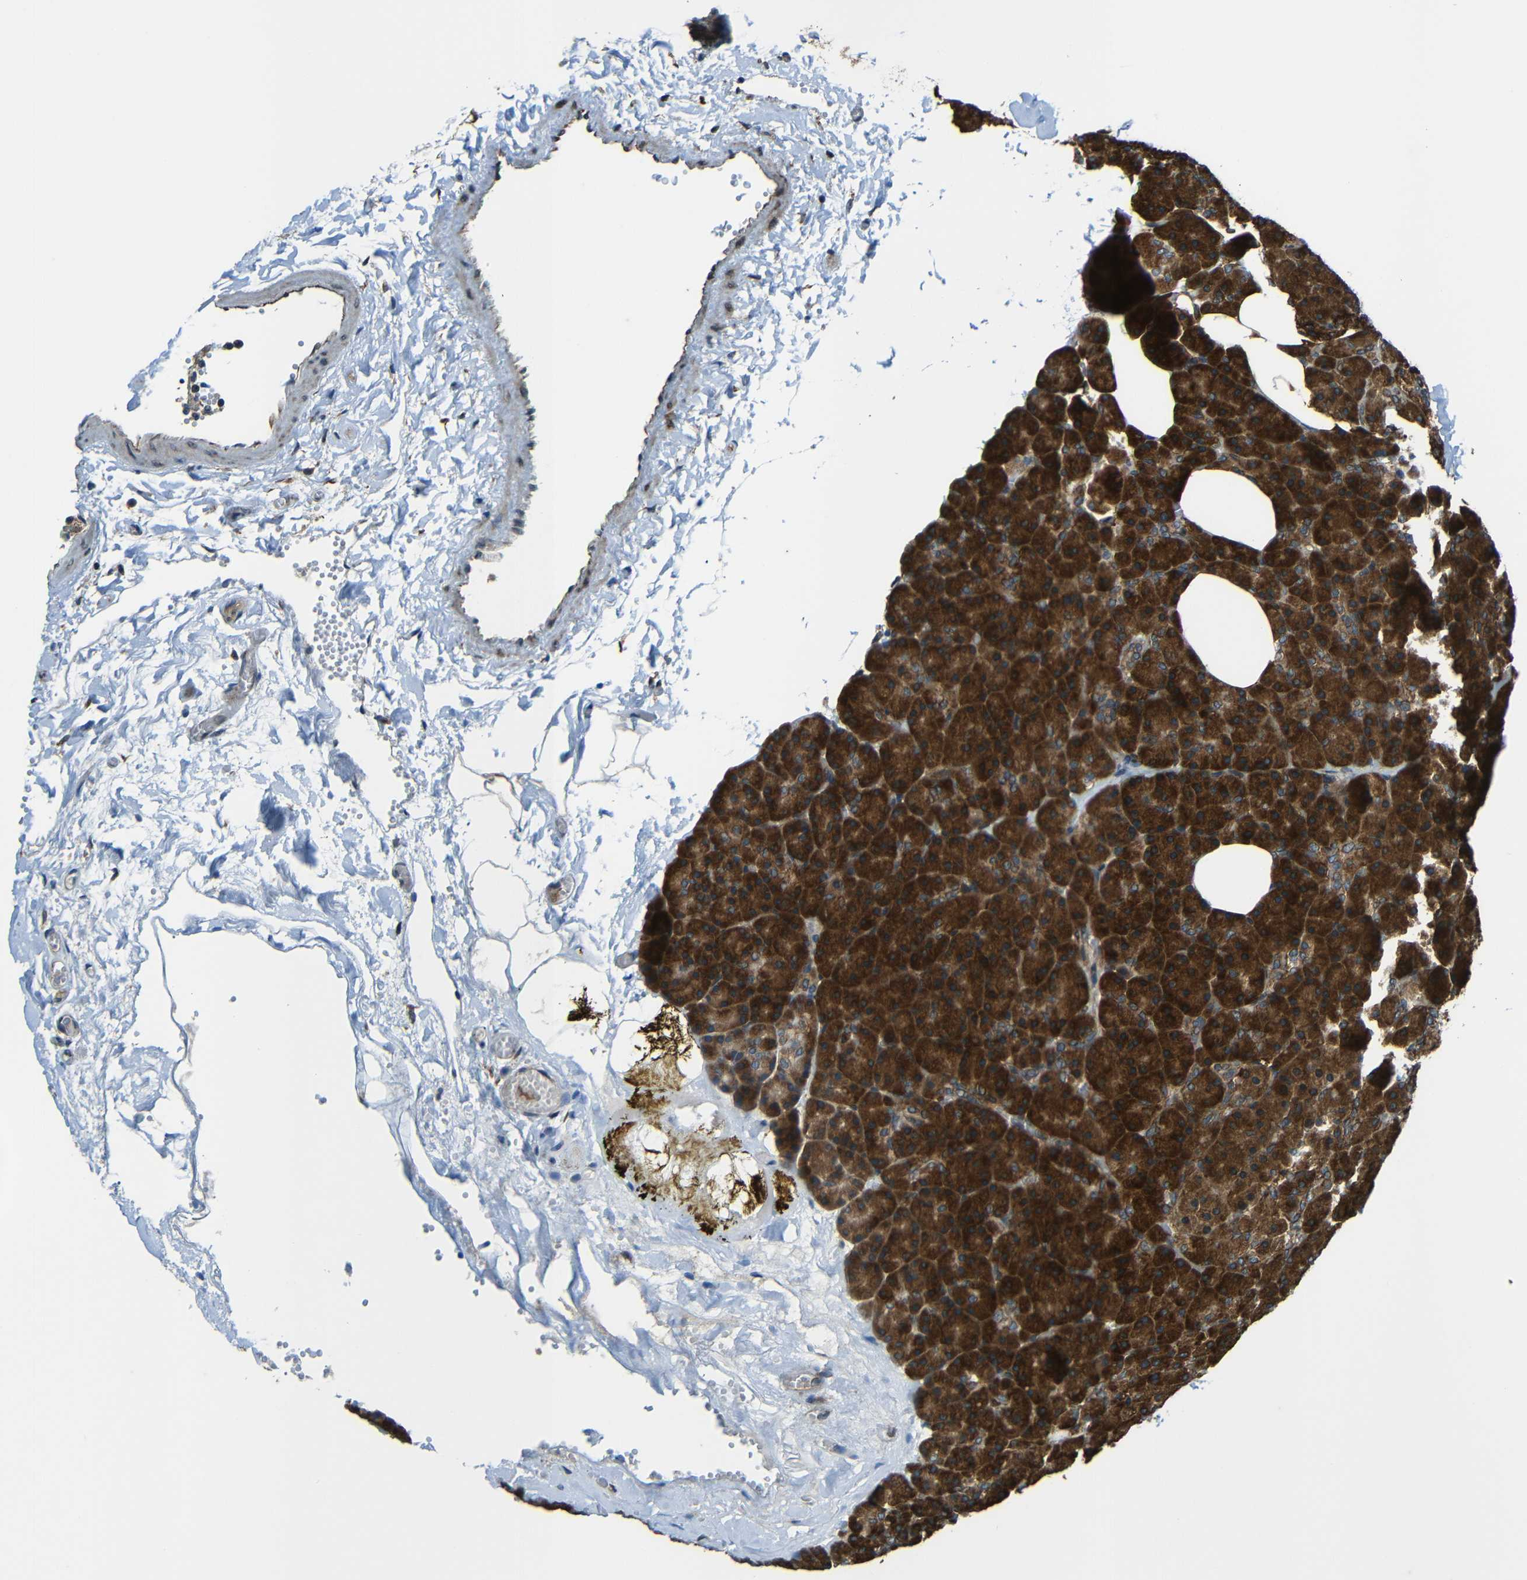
{"staining": {"intensity": "strong", "quantity": ">75%", "location": "cytoplasmic/membranous"}, "tissue": "pancreas", "cell_type": "Exocrine glandular cells", "image_type": "normal", "snomed": [{"axis": "morphology", "description": "Normal tissue, NOS"}, {"axis": "topography", "description": "Pancreas"}], "caption": "Immunohistochemical staining of unremarkable pancreas demonstrates high levels of strong cytoplasmic/membranous positivity in approximately >75% of exocrine glandular cells.", "gene": "VAPB", "patient": {"sex": "female", "age": 35}}